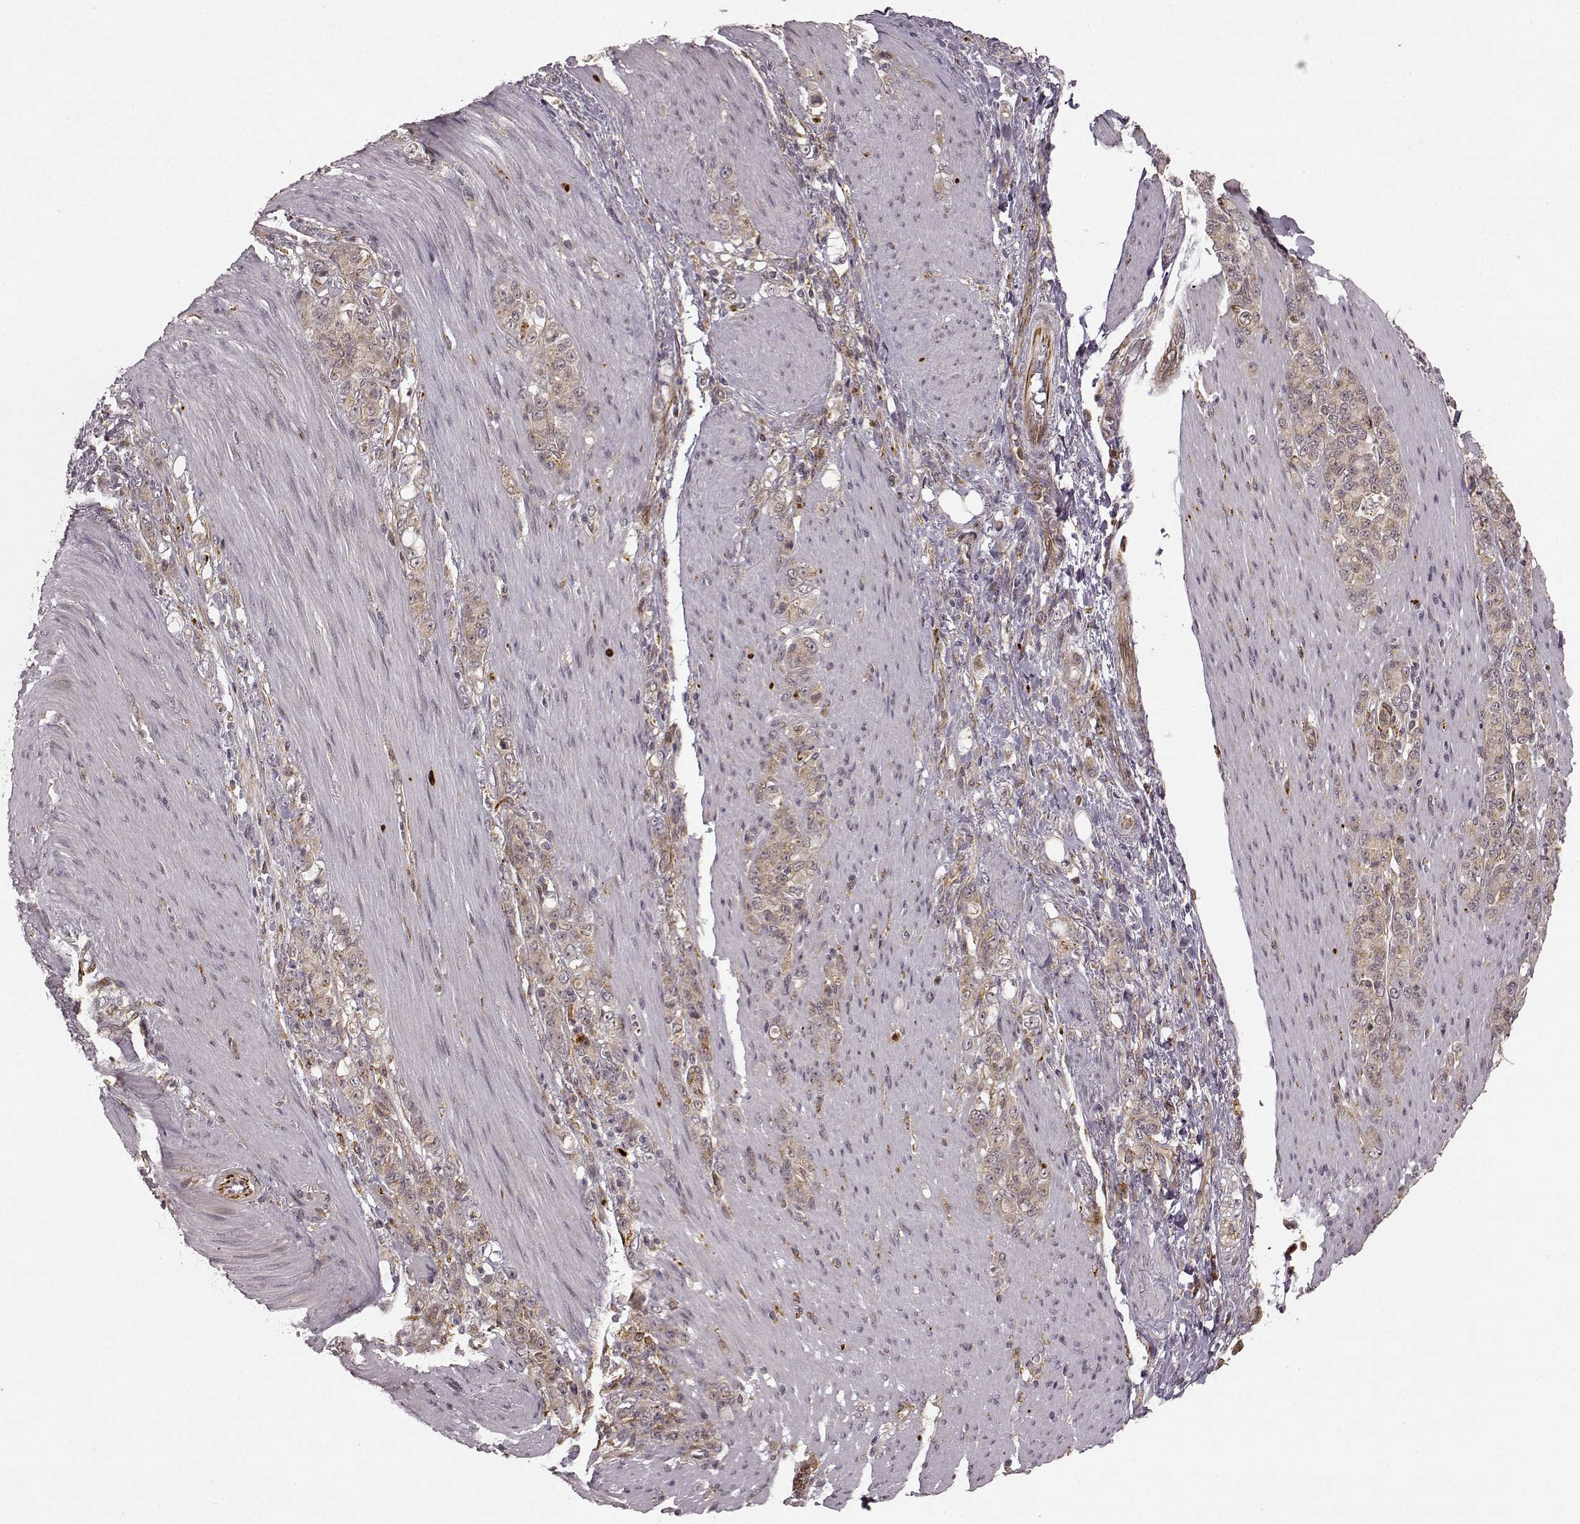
{"staining": {"intensity": "weak", "quantity": ">75%", "location": "cytoplasmic/membranous"}, "tissue": "stomach cancer", "cell_type": "Tumor cells", "image_type": "cancer", "snomed": [{"axis": "morphology", "description": "Adenocarcinoma, NOS"}, {"axis": "topography", "description": "Stomach"}], "caption": "Weak cytoplasmic/membranous staining for a protein is identified in about >75% of tumor cells of stomach cancer using immunohistochemistry.", "gene": "SLC12A9", "patient": {"sex": "female", "age": 79}}